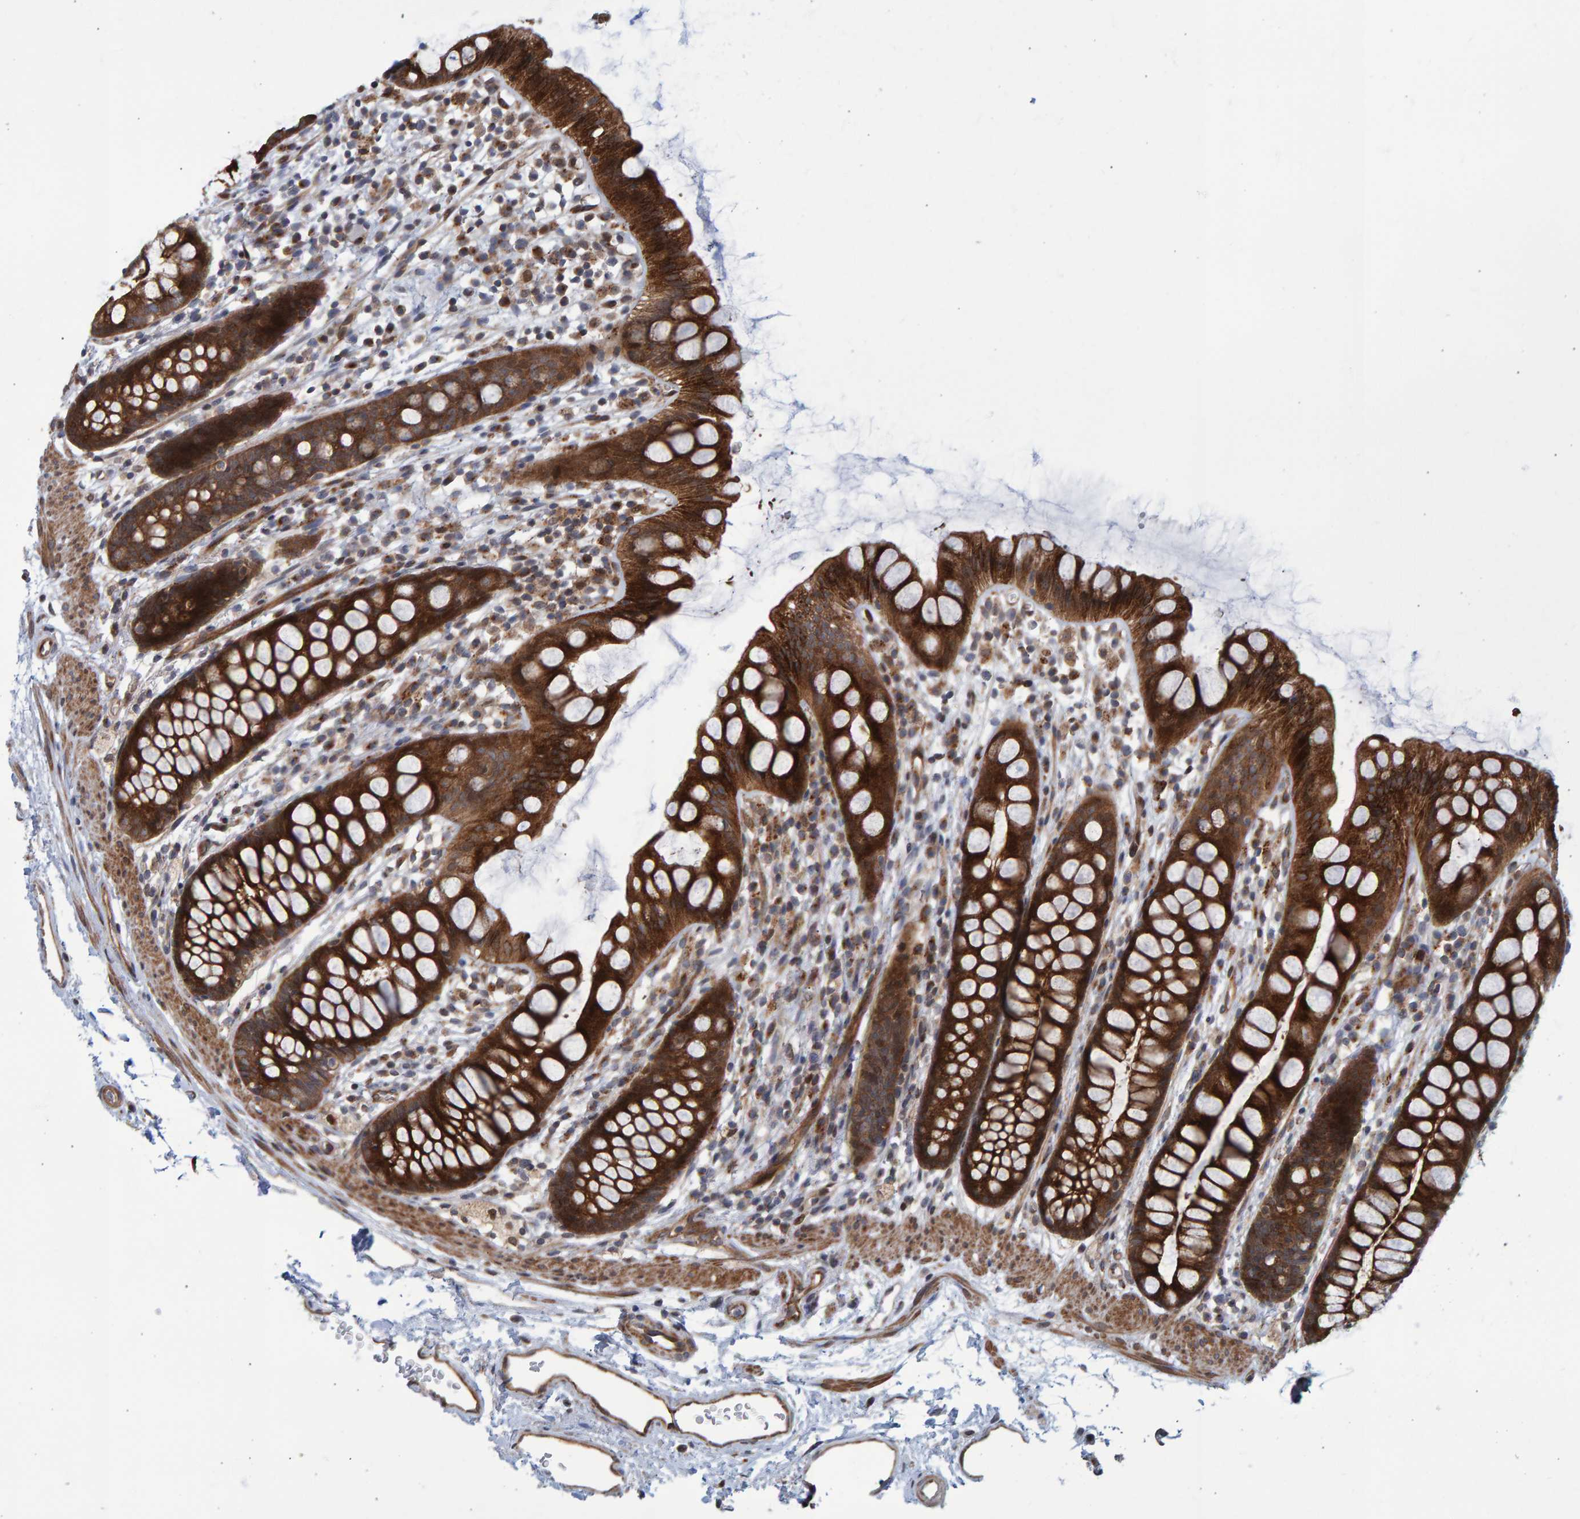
{"staining": {"intensity": "strong", "quantity": ">75%", "location": "cytoplasmic/membranous"}, "tissue": "rectum", "cell_type": "Glandular cells", "image_type": "normal", "snomed": [{"axis": "morphology", "description": "Normal tissue, NOS"}, {"axis": "topography", "description": "Rectum"}], "caption": "A high amount of strong cytoplasmic/membranous staining is appreciated in approximately >75% of glandular cells in unremarkable rectum. Nuclei are stained in blue.", "gene": "LRBA", "patient": {"sex": "female", "age": 65}}